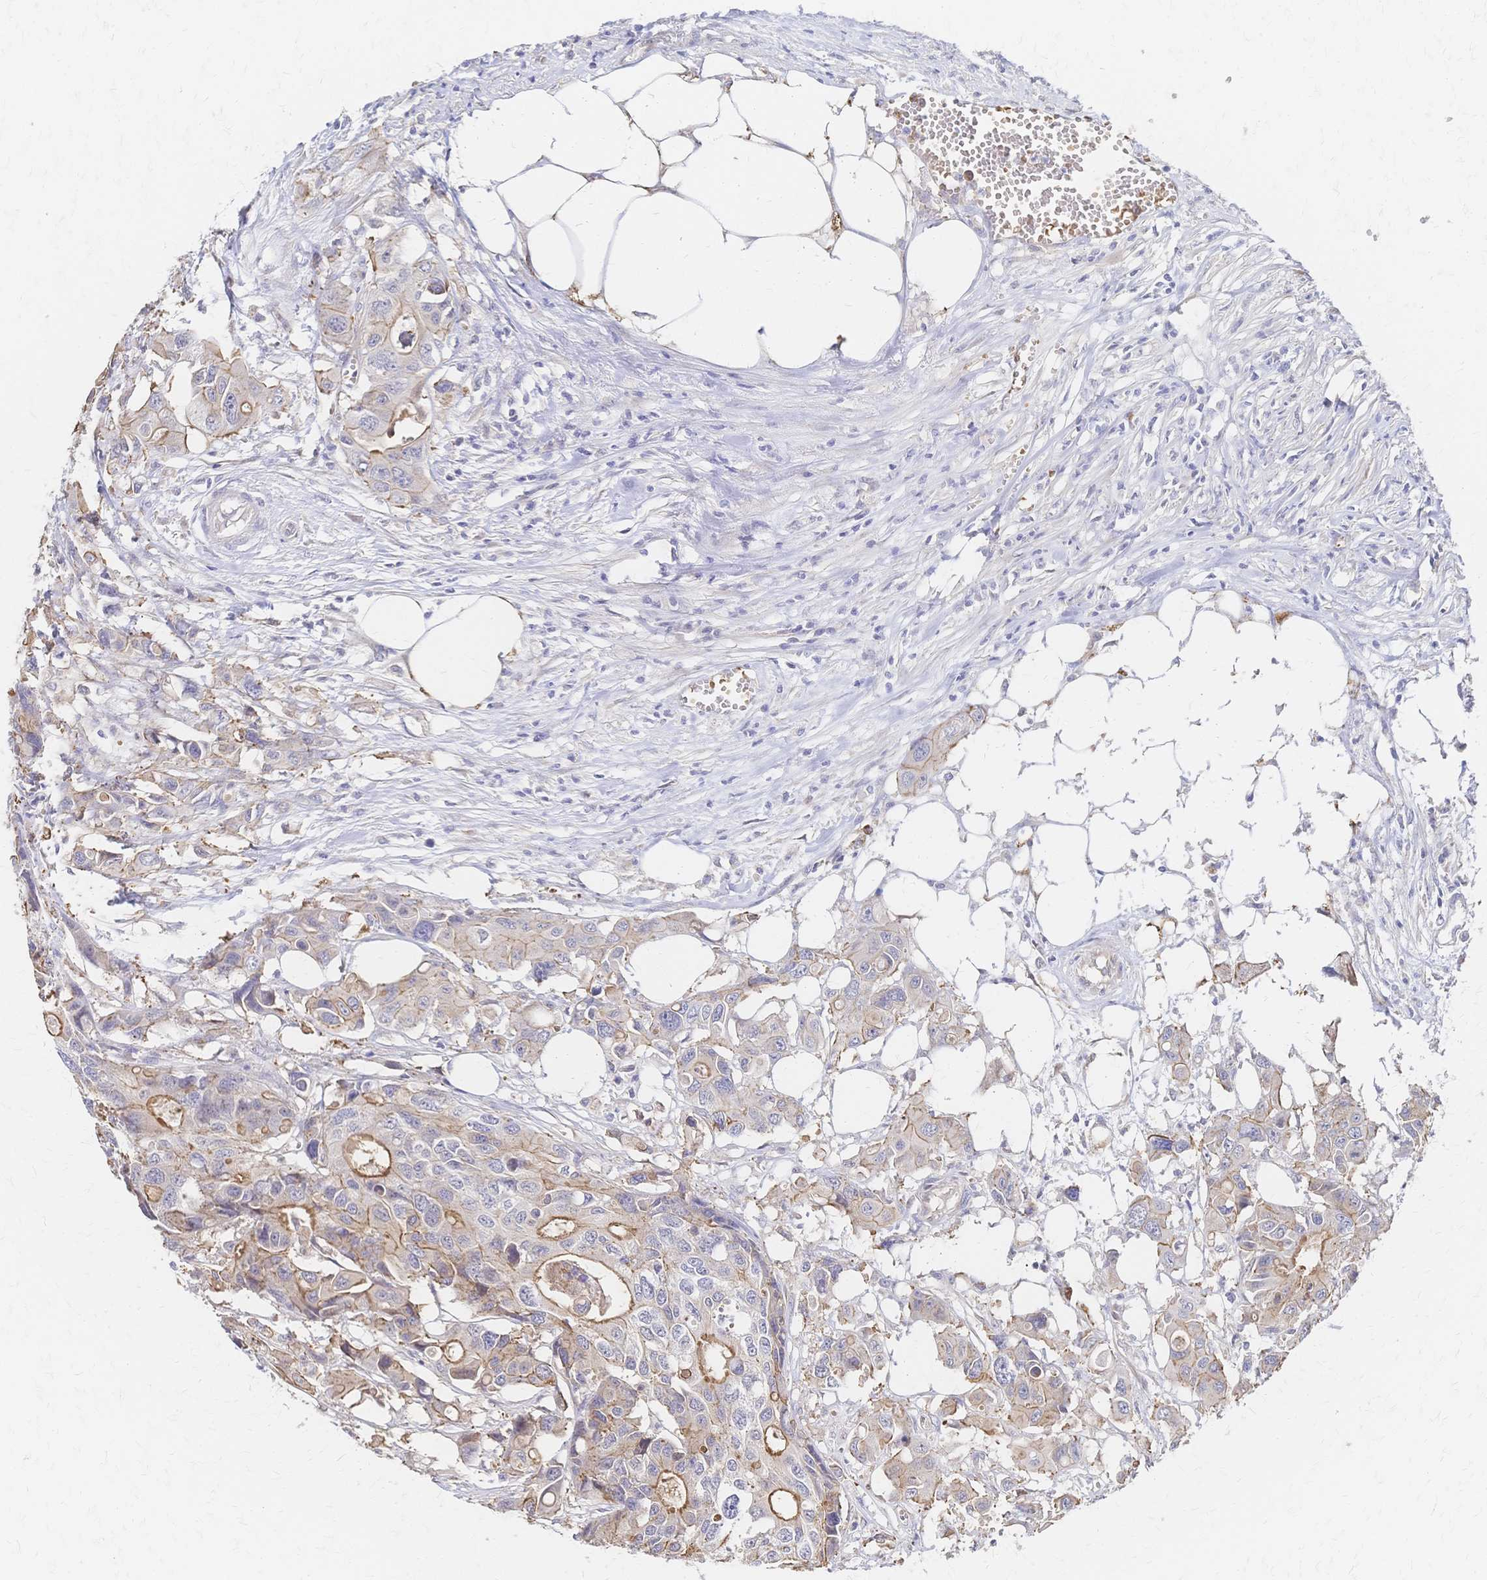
{"staining": {"intensity": "moderate", "quantity": "<25%", "location": "cytoplasmic/membranous"}, "tissue": "colorectal cancer", "cell_type": "Tumor cells", "image_type": "cancer", "snomed": [{"axis": "morphology", "description": "Adenocarcinoma, NOS"}, {"axis": "topography", "description": "Colon"}], "caption": "Human adenocarcinoma (colorectal) stained with a brown dye shows moderate cytoplasmic/membranous positive expression in about <25% of tumor cells.", "gene": "SLC5A1", "patient": {"sex": "male", "age": 77}}